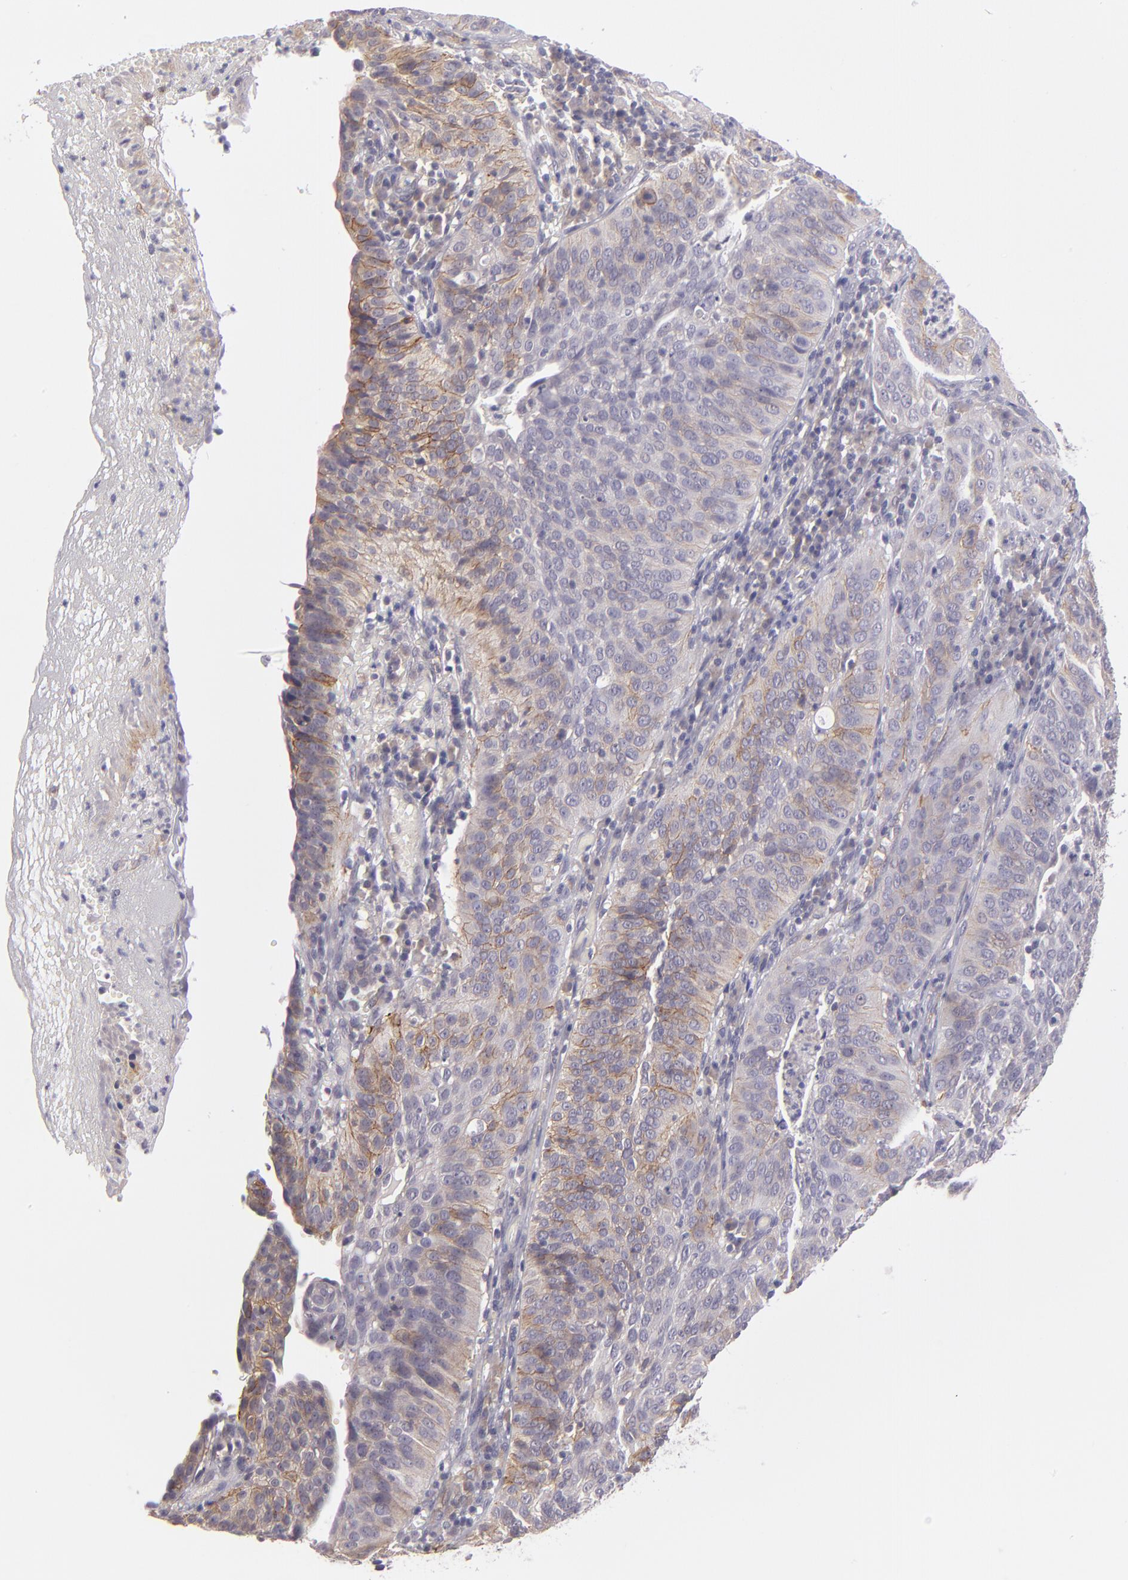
{"staining": {"intensity": "moderate", "quantity": "25%-75%", "location": "cytoplasmic/membranous"}, "tissue": "cervical cancer", "cell_type": "Tumor cells", "image_type": "cancer", "snomed": [{"axis": "morphology", "description": "Squamous cell carcinoma, NOS"}, {"axis": "topography", "description": "Cervix"}], "caption": "IHC (DAB) staining of cervical cancer displays moderate cytoplasmic/membranous protein positivity in about 25%-75% of tumor cells.", "gene": "THBD", "patient": {"sex": "female", "age": 39}}